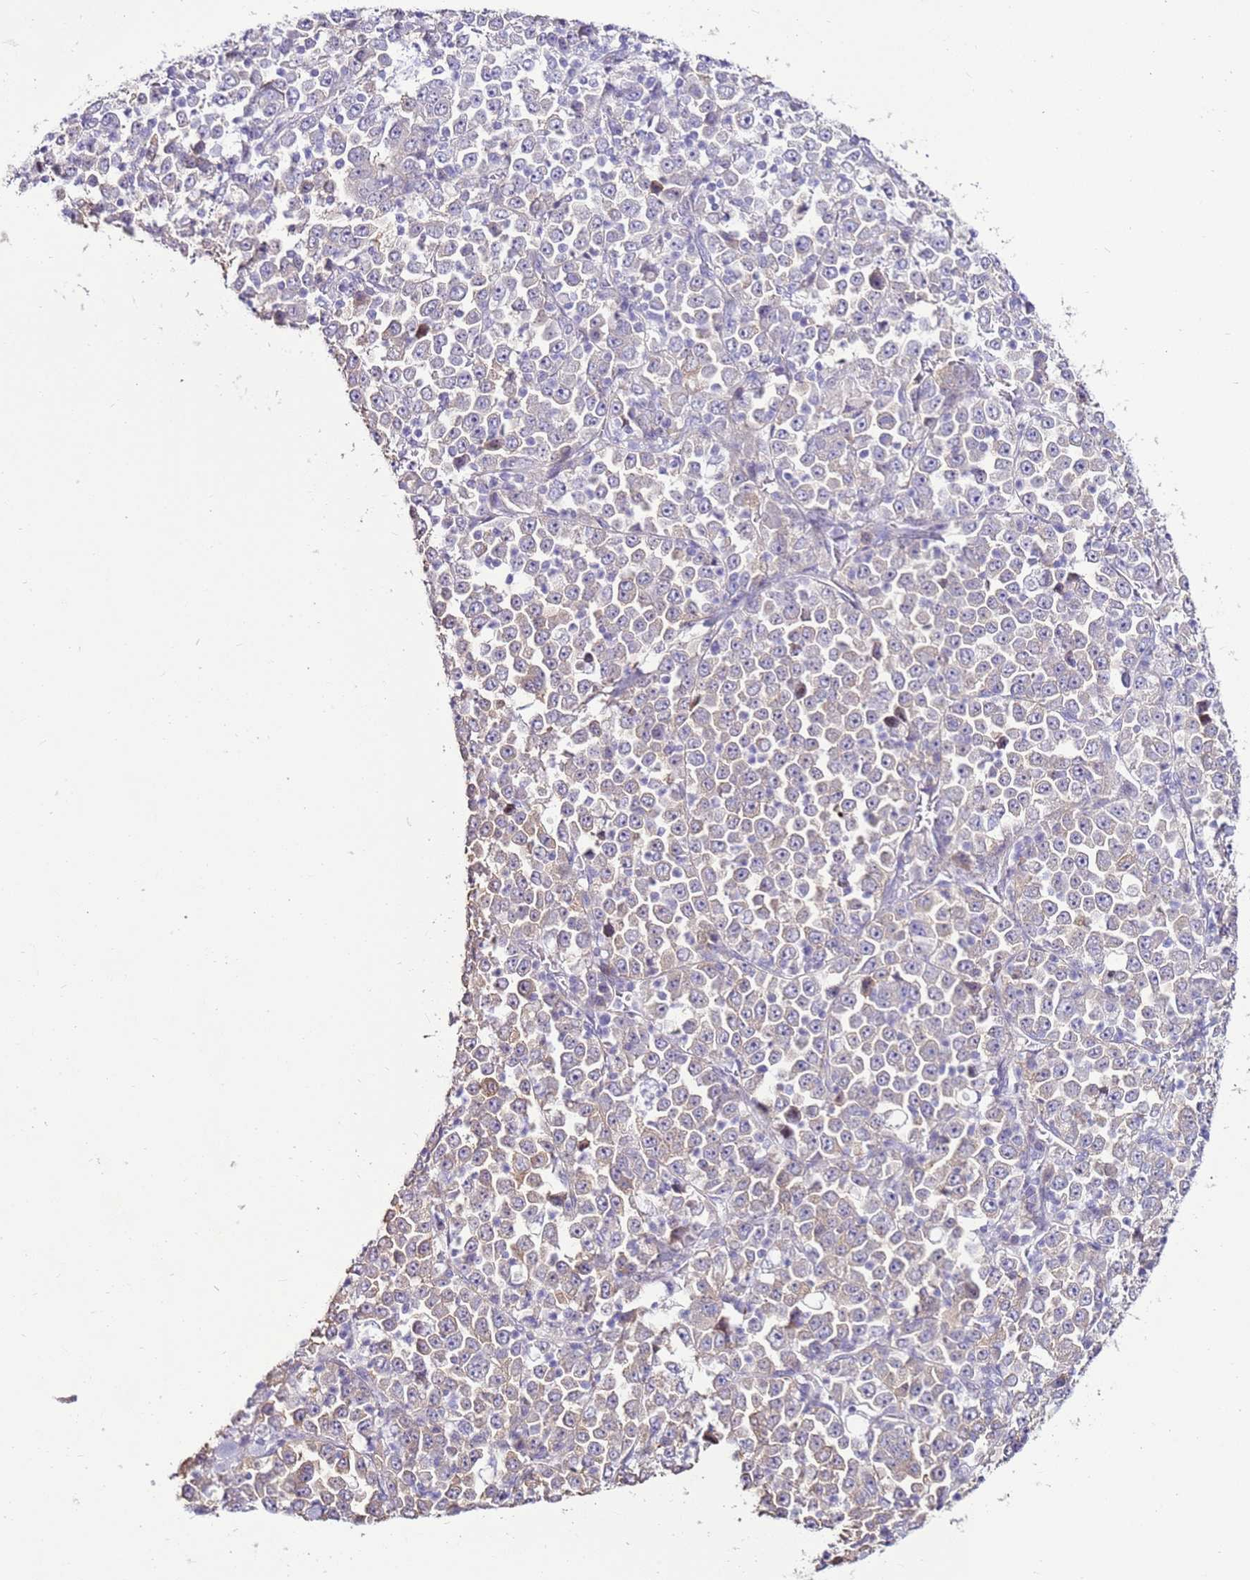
{"staining": {"intensity": "negative", "quantity": "none", "location": "none"}, "tissue": "stomach cancer", "cell_type": "Tumor cells", "image_type": "cancer", "snomed": [{"axis": "morphology", "description": "Normal tissue, NOS"}, {"axis": "morphology", "description": "Adenocarcinoma, NOS"}, {"axis": "topography", "description": "Stomach, upper"}, {"axis": "topography", "description": "Stomach"}], "caption": "Image shows no protein staining in tumor cells of stomach cancer (adenocarcinoma) tissue.", "gene": "SLC38A5", "patient": {"sex": "male", "age": 59}}